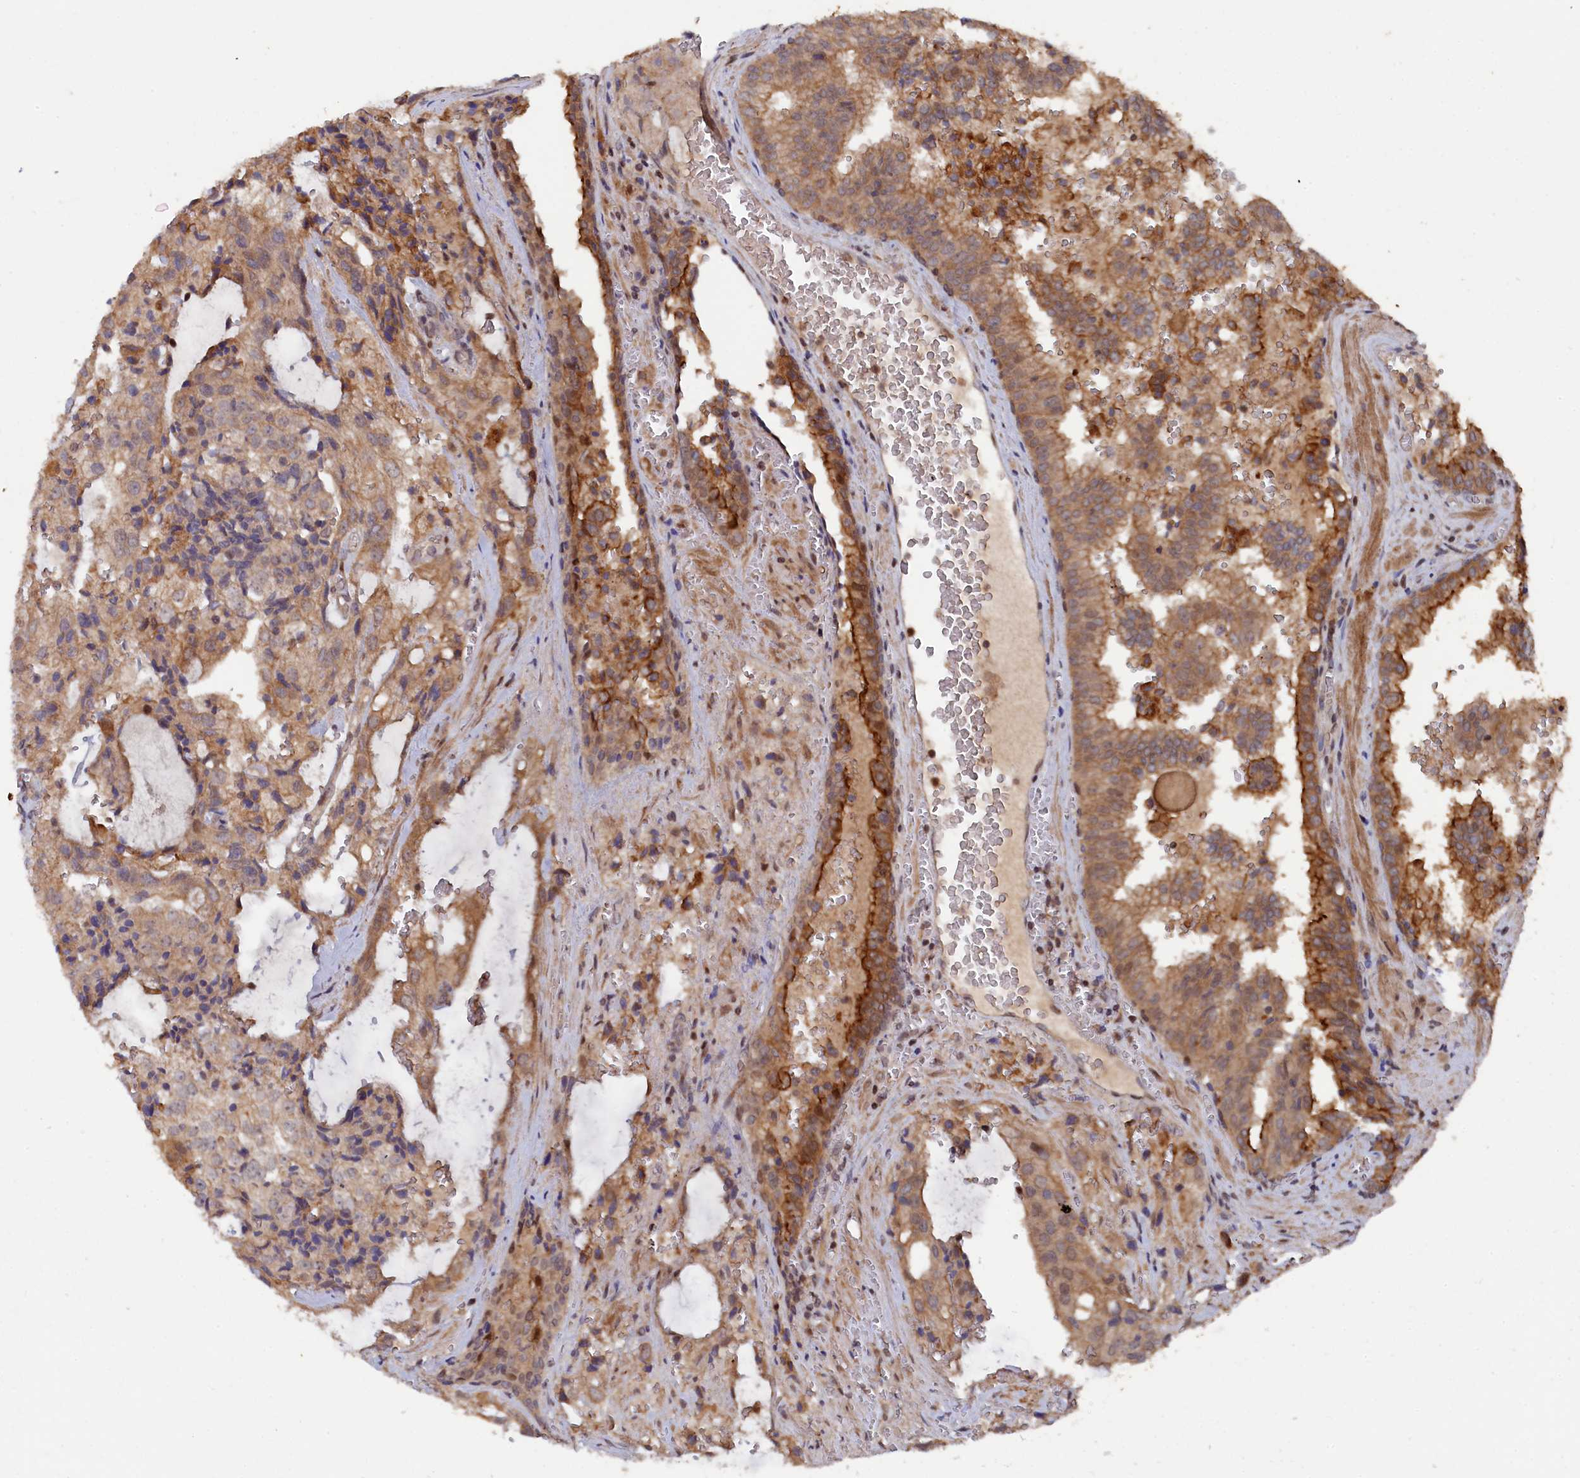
{"staining": {"intensity": "moderate", "quantity": ">75%", "location": "cytoplasmic/membranous"}, "tissue": "prostate cancer", "cell_type": "Tumor cells", "image_type": "cancer", "snomed": [{"axis": "morphology", "description": "Adenocarcinoma, High grade"}, {"axis": "topography", "description": "Prostate"}], "caption": "Protein positivity by immunohistochemistry exhibits moderate cytoplasmic/membranous positivity in about >75% of tumor cells in prostate cancer (high-grade adenocarcinoma).", "gene": "TMC5", "patient": {"sex": "male", "age": 68}}